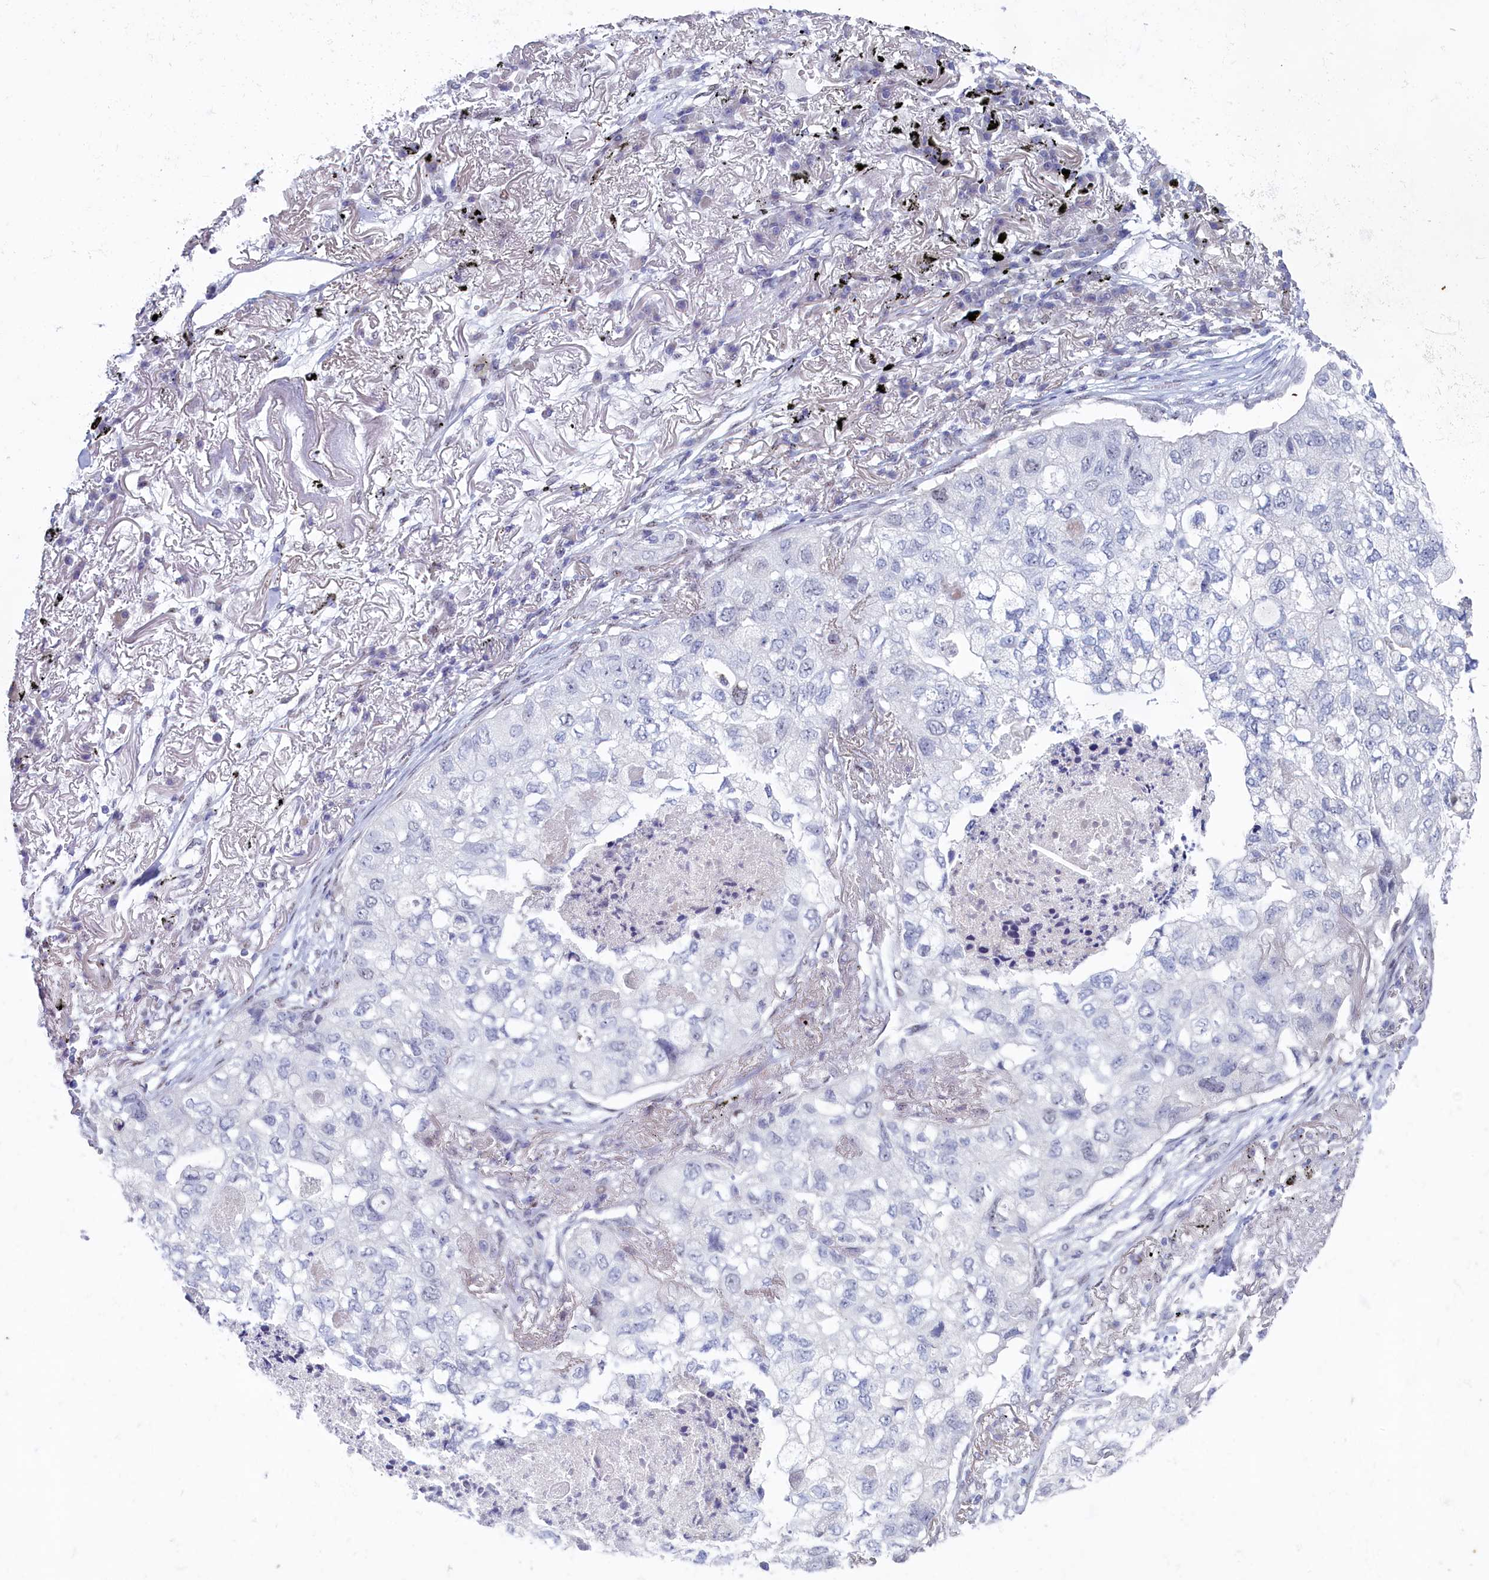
{"staining": {"intensity": "negative", "quantity": "none", "location": "none"}, "tissue": "lung cancer", "cell_type": "Tumor cells", "image_type": "cancer", "snomed": [{"axis": "morphology", "description": "Adenocarcinoma, NOS"}, {"axis": "topography", "description": "Lung"}], "caption": "IHC photomicrograph of neoplastic tissue: adenocarcinoma (lung) stained with DAB (3,3'-diaminobenzidine) shows no significant protein staining in tumor cells. (DAB IHC with hematoxylin counter stain).", "gene": "WDR76", "patient": {"sex": "male", "age": 65}}